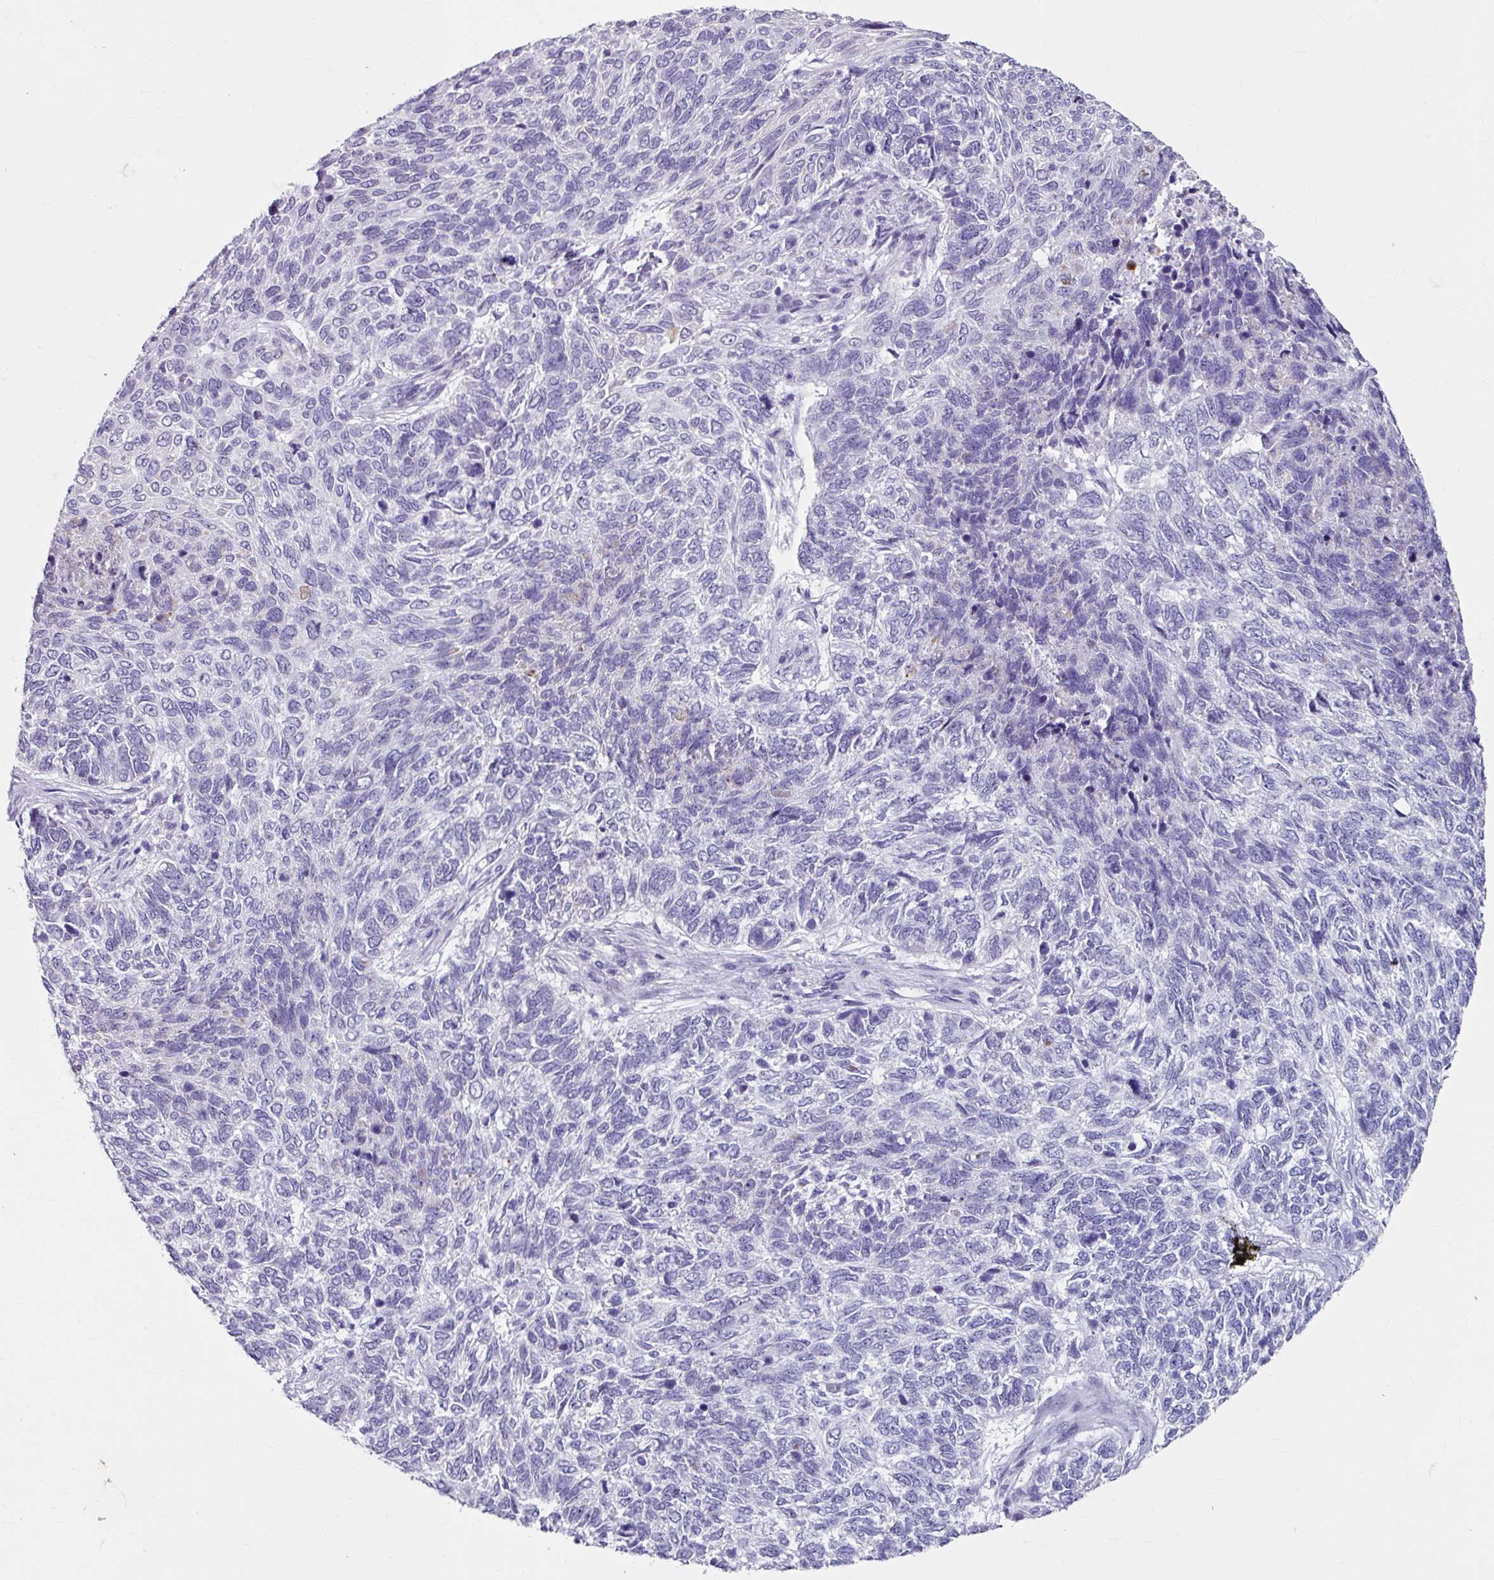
{"staining": {"intensity": "negative", "quantity": "none", "location": "none"}, "tissue": "skin cancer", "cell_type": "Tumor cells", "image_type": "cancer", "snomed": [{"axis": "morphology", "description": "Basal cell carcinoma"}, {"axis": "topography", "description": "Skin"}], "caption": "Immunohistochemistry of skin cancer shows no expression in tumor cells.", "gene": "ANKRD1", "patient": {"sex": "female", "age": 65}}